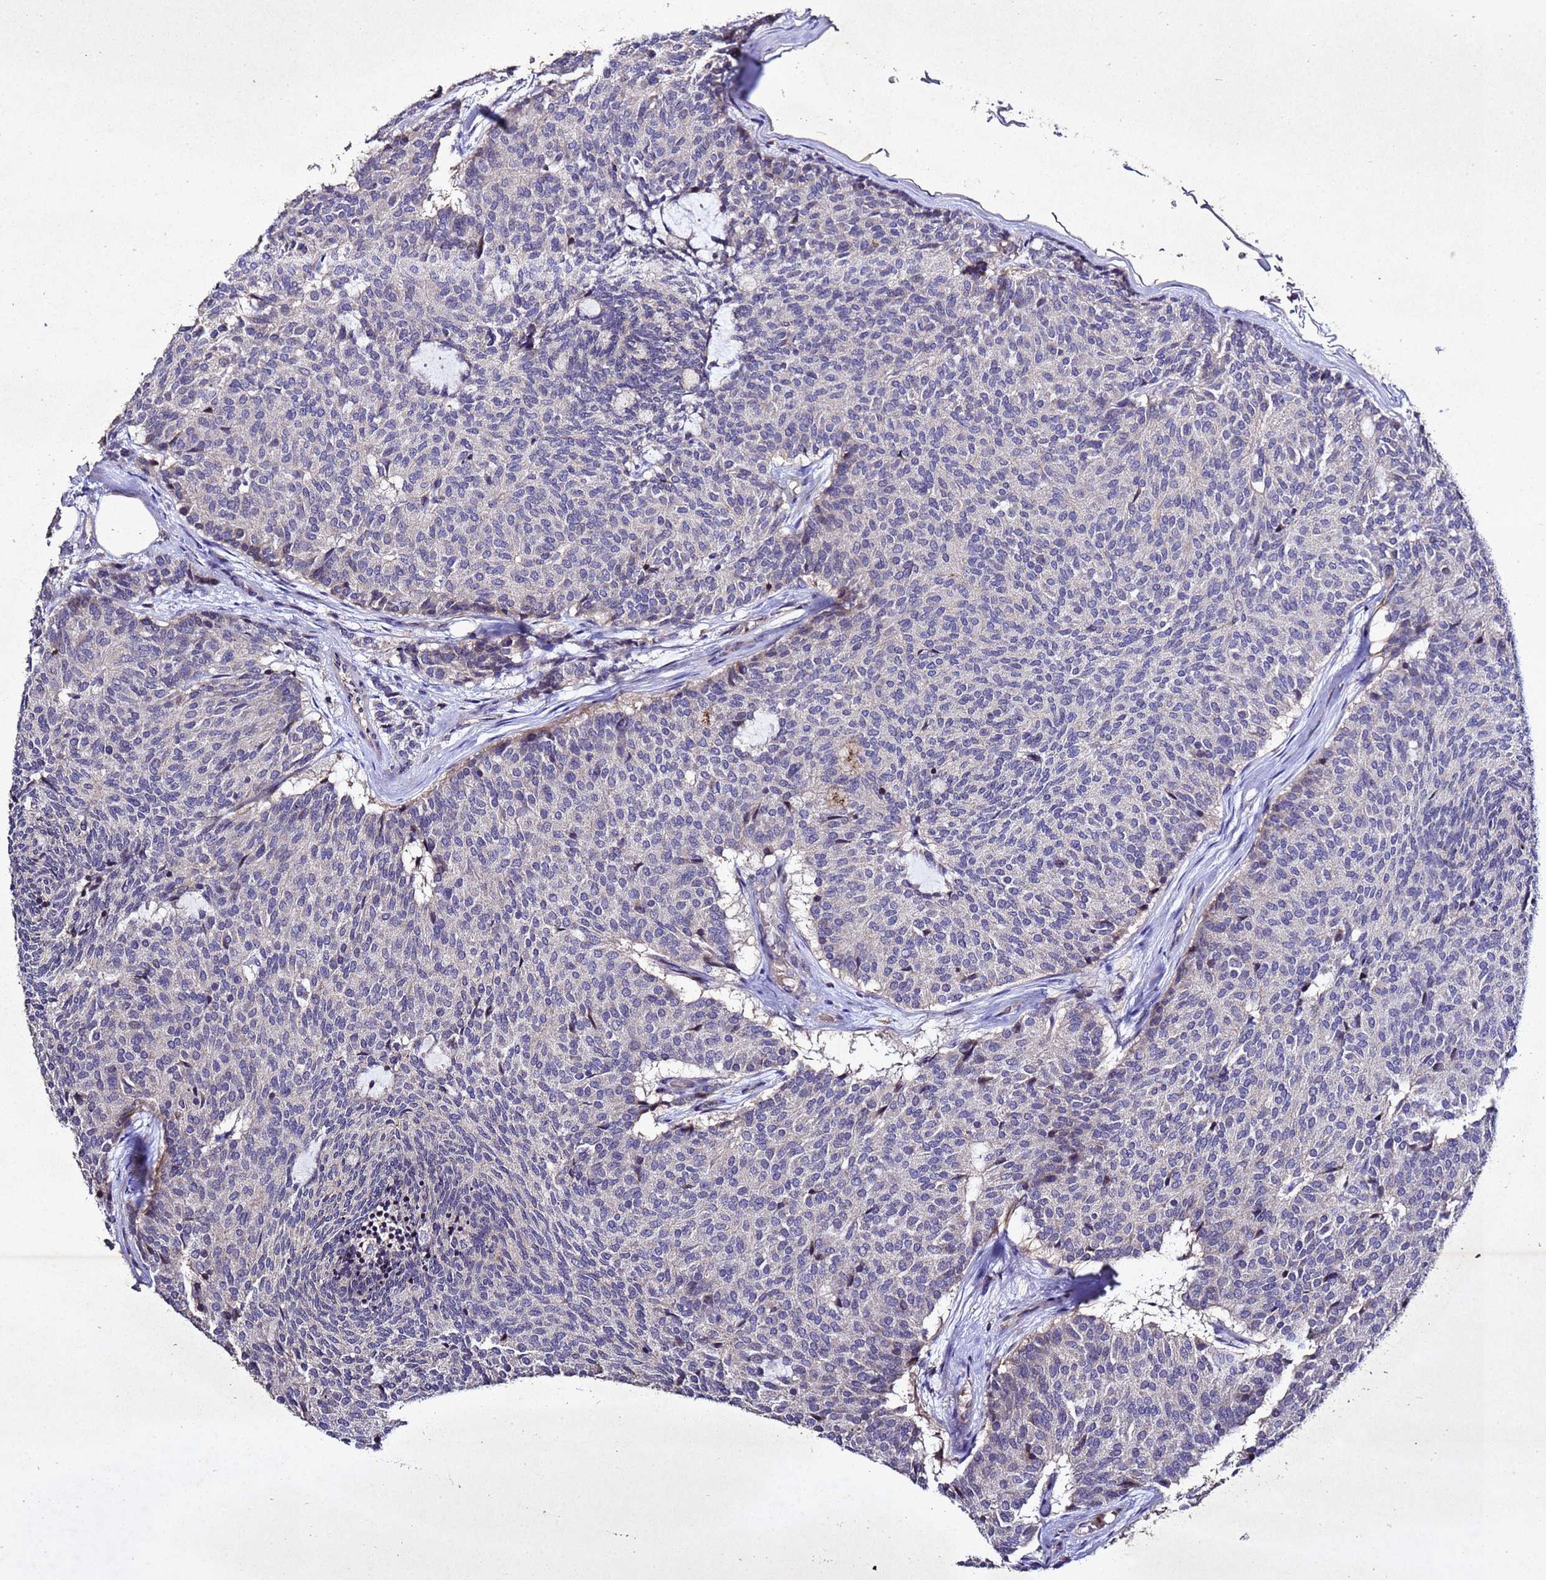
{"staining": {"intensity": "negative", "quantity": "none", "location": "none"}, "tissue": "carcinoid", "cell_type": "Tumor cells", "image_type": "cancer", "snomed": [{"axis": "morphology", "description": "Carcinoid, malignant, NOS"}, {"axis": "topography", "description": "Pancreas"}], "caption": "Carcinoid stained for a protein using IHC reveals no expression tumor cells.", "gene": "SV2B", "patient": {"sex": "female", "age": 54}}